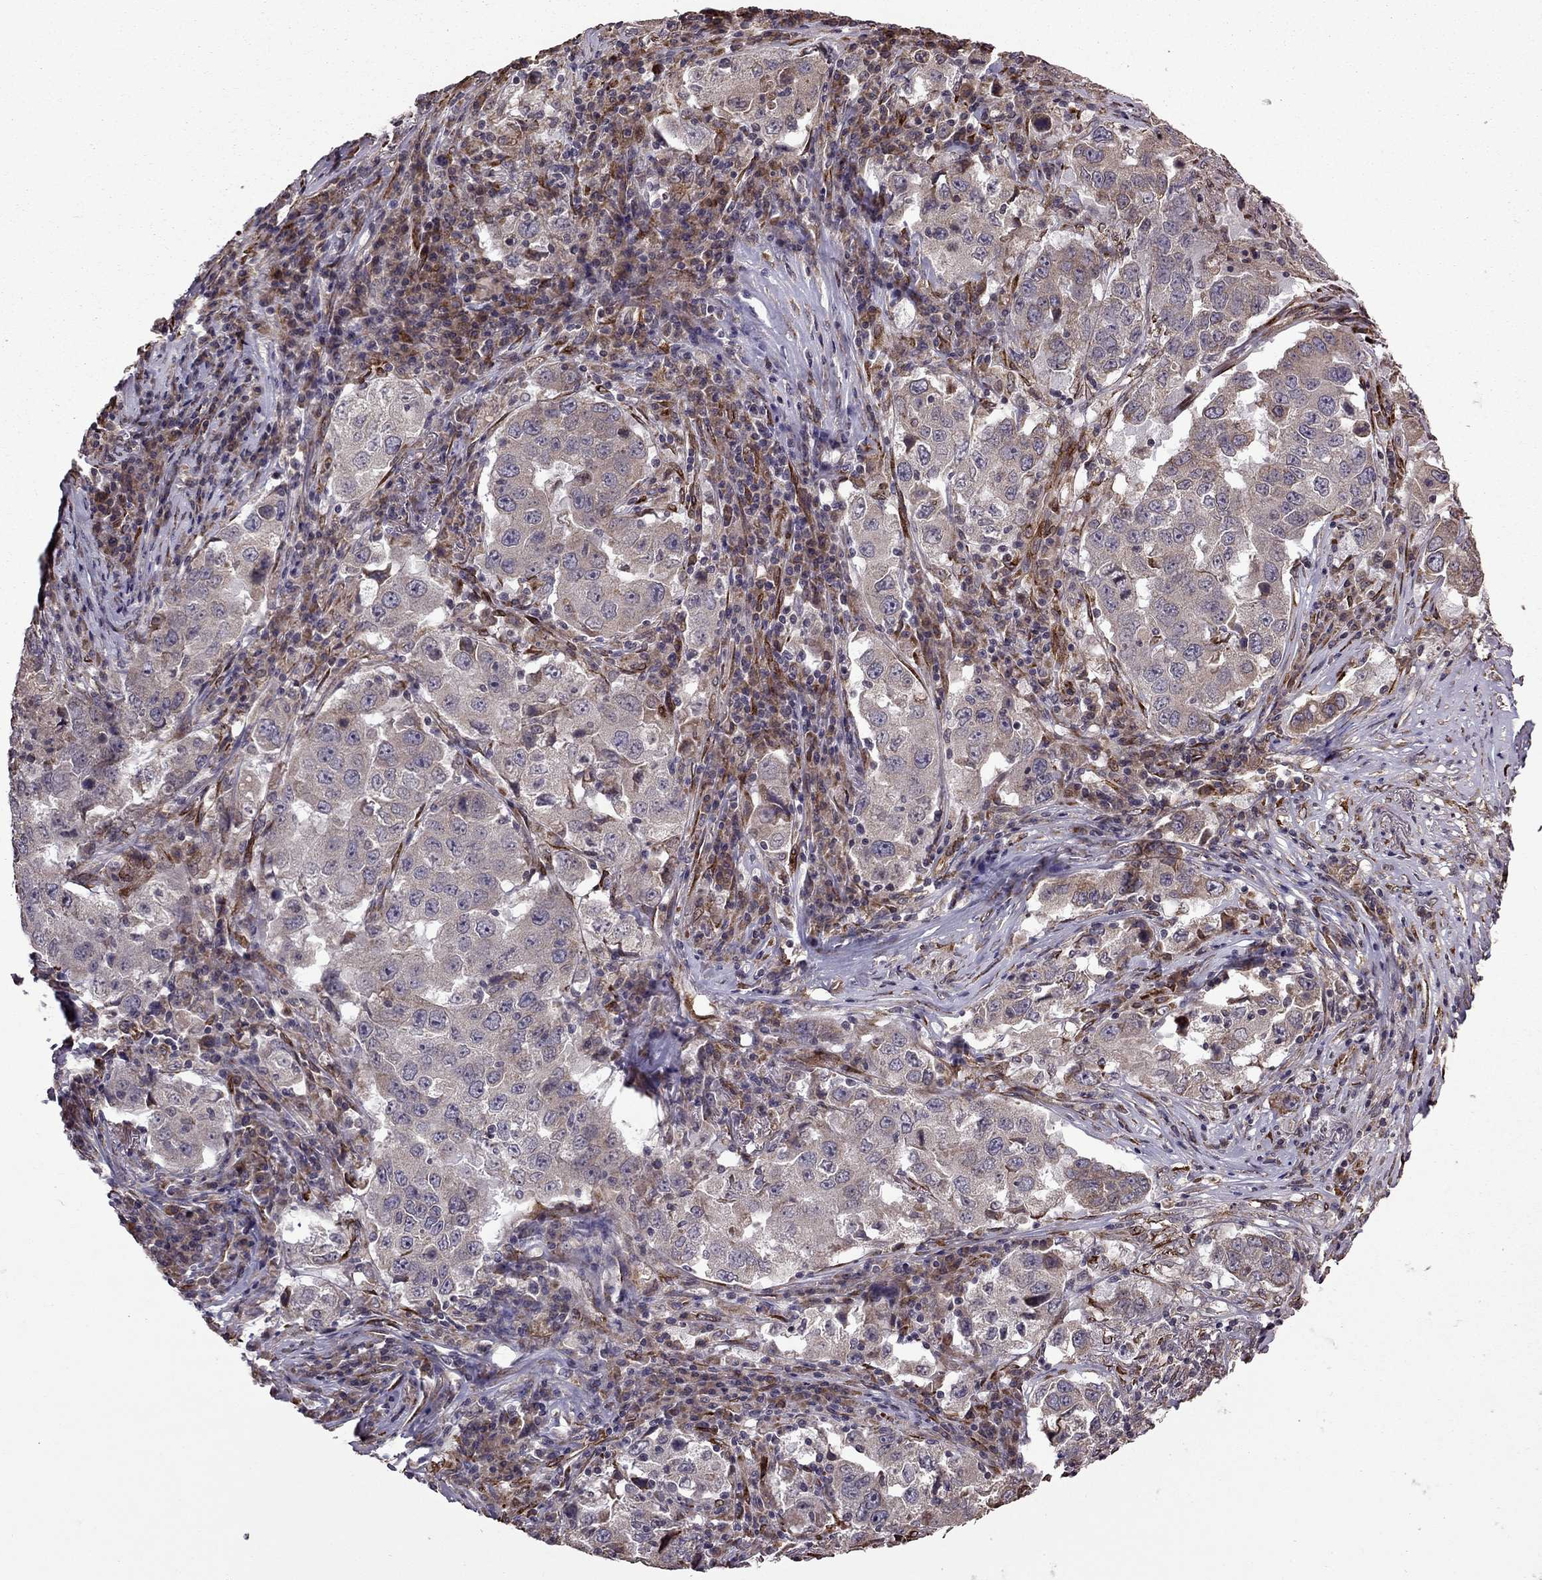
{"staining": {"intensity": "weak", "quantity": "<25%", "location": "cytoplasmic/membranous"}, "tissue": "lung cancer", "cell_type": "Tumor cells", "image_type": "cancer", "snomed": [{"axis": "morphology", "description": "Adenocarcinoma, NOS"}, {"axis": "topography", "description": "Lung"}], "caption": "IHC photomicrograph of neoplastic tissue: lung cancer stained with DAB exhibits no significant protein expression in tumor cells. (DAB IHC with hematoxylin counter stain).", "gene": "IKBIP", "patient": {"sex": "male", "age": 73}}